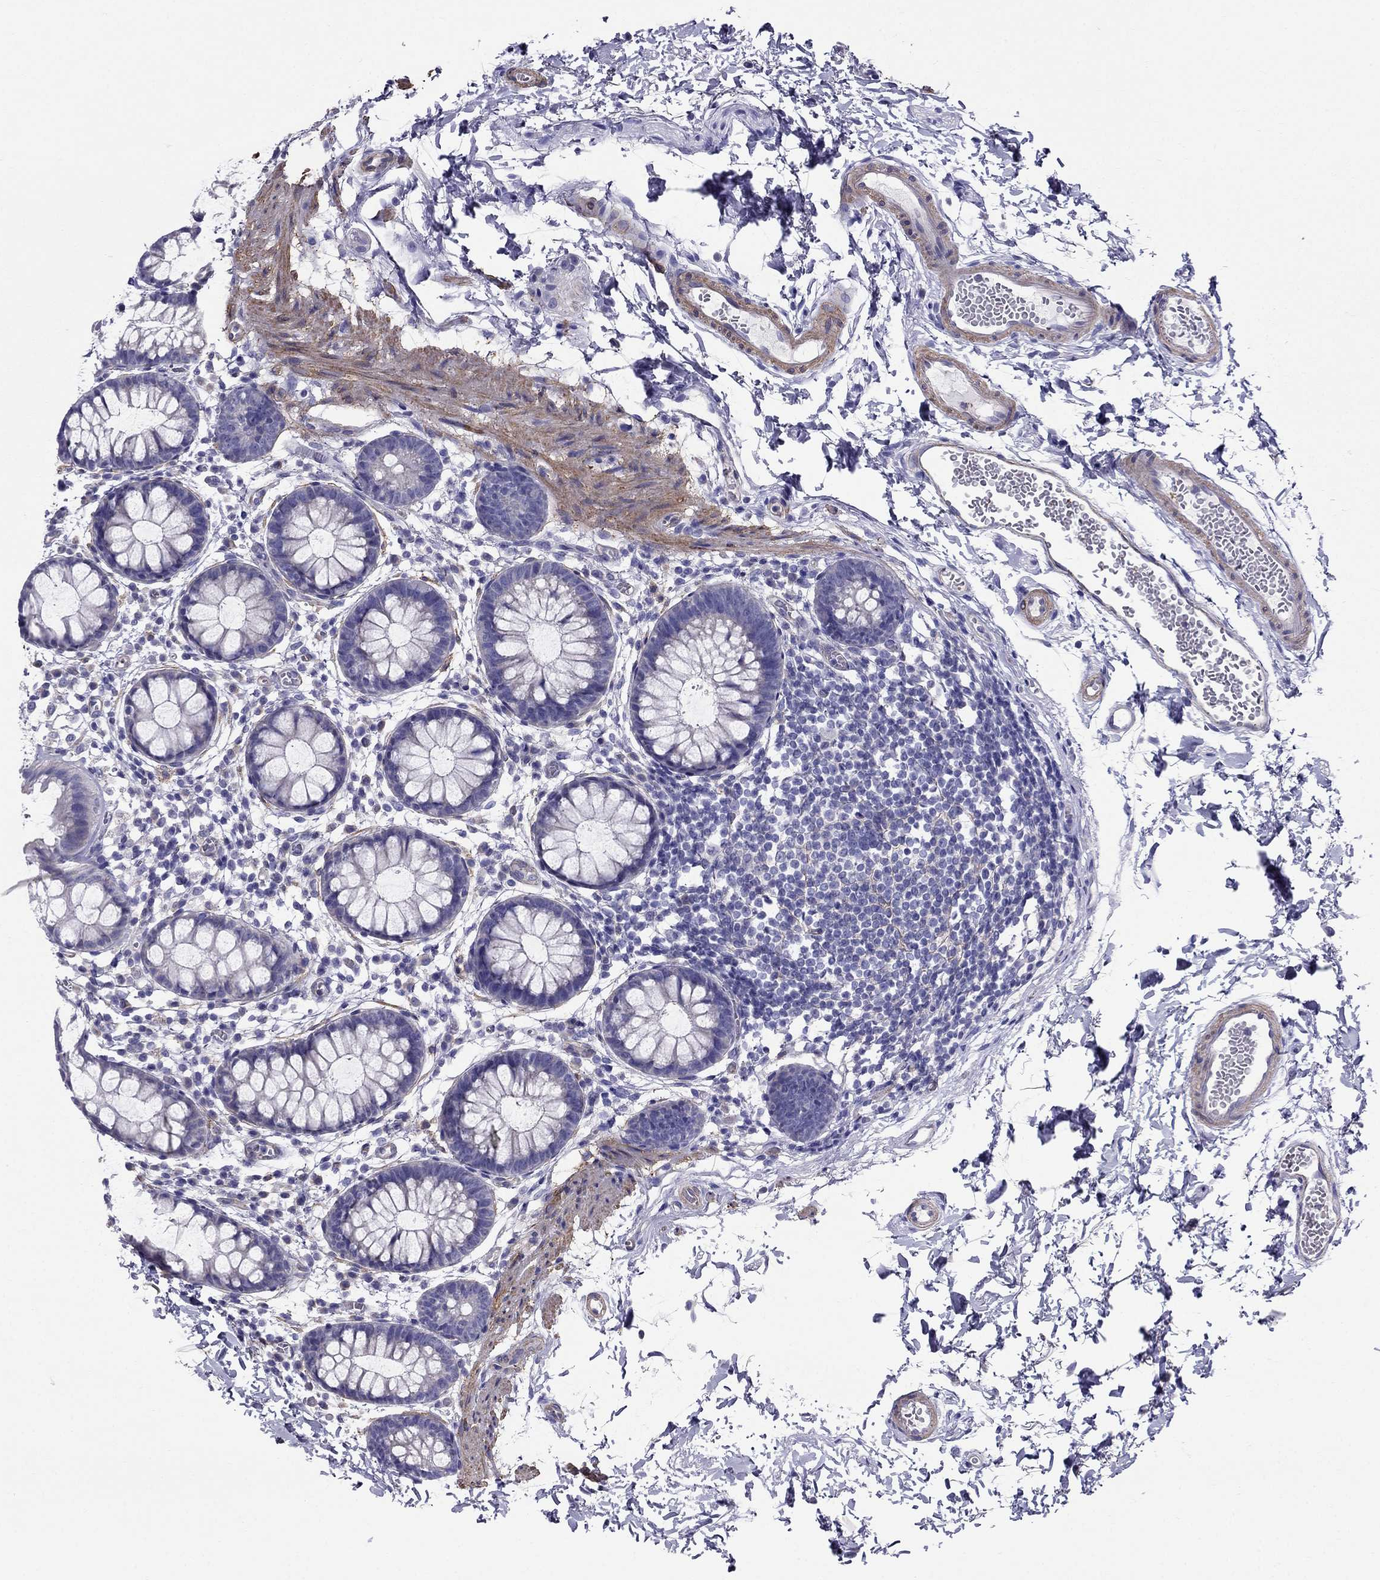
{"staining": {"intensity": "negative", "quantity": "none", "location": "none"}, "tissue": "rectum", "cell_type": "Glandular cells", "image_type": "normal", "snomed": [{"axis": "morphology", "description": "Normal tissue, NOS"}, {"axis": "topography", "description": "Rectum"}], "caption": "A histopathology image of rectum stained for a protein reveals no brown staining in glandular cells.", "gene": "GPR50", "patient": {"sex": "male", "age": 57}}